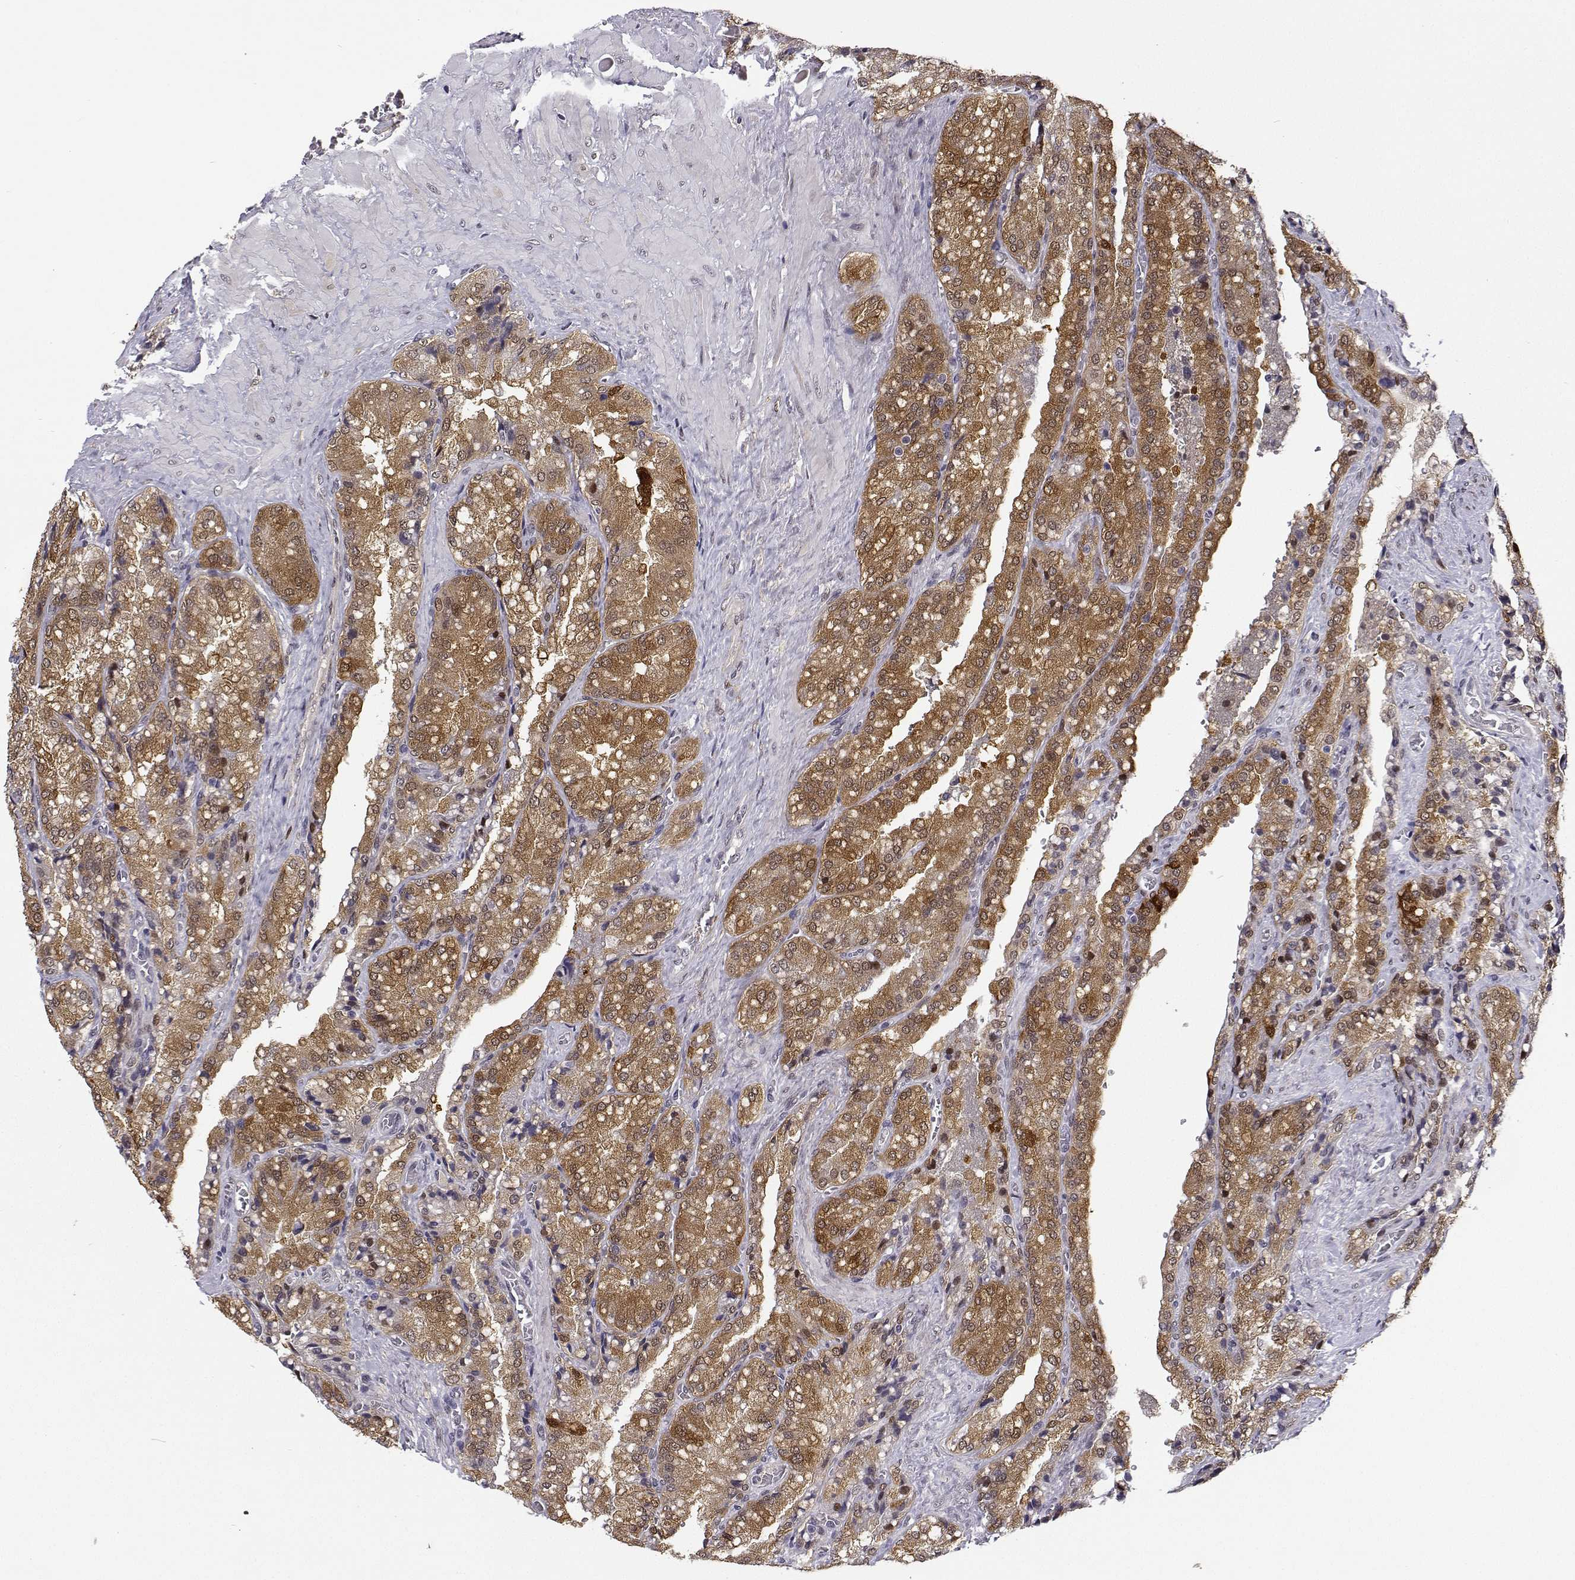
{"staining": {"intensity": "moderate", "quantity": ">75%", "location": "cytoplasmic/membranous,nuclear"}, "tissue": "seminal vesicle", "cell_type": "Glandular cells", "image_type": "normal", "snomed": [{"axis": "morphology", "description": "Normal tissue, NOS"}, {"axis": "topography", "description": "Seminal veicle"}], "caption": "The photomicrograph demonstrates staining of normal seminal vesicle, revealing moderate cytoplasmic/membranous,nuclear protein staining (brown color) within glandular cells. (DAB (3,3'-diaminobenzidine) IHC with brightfield microscopy, high magnification).", "gene": "PHGDH", "patient": {"sex": "male", "age": 57}}